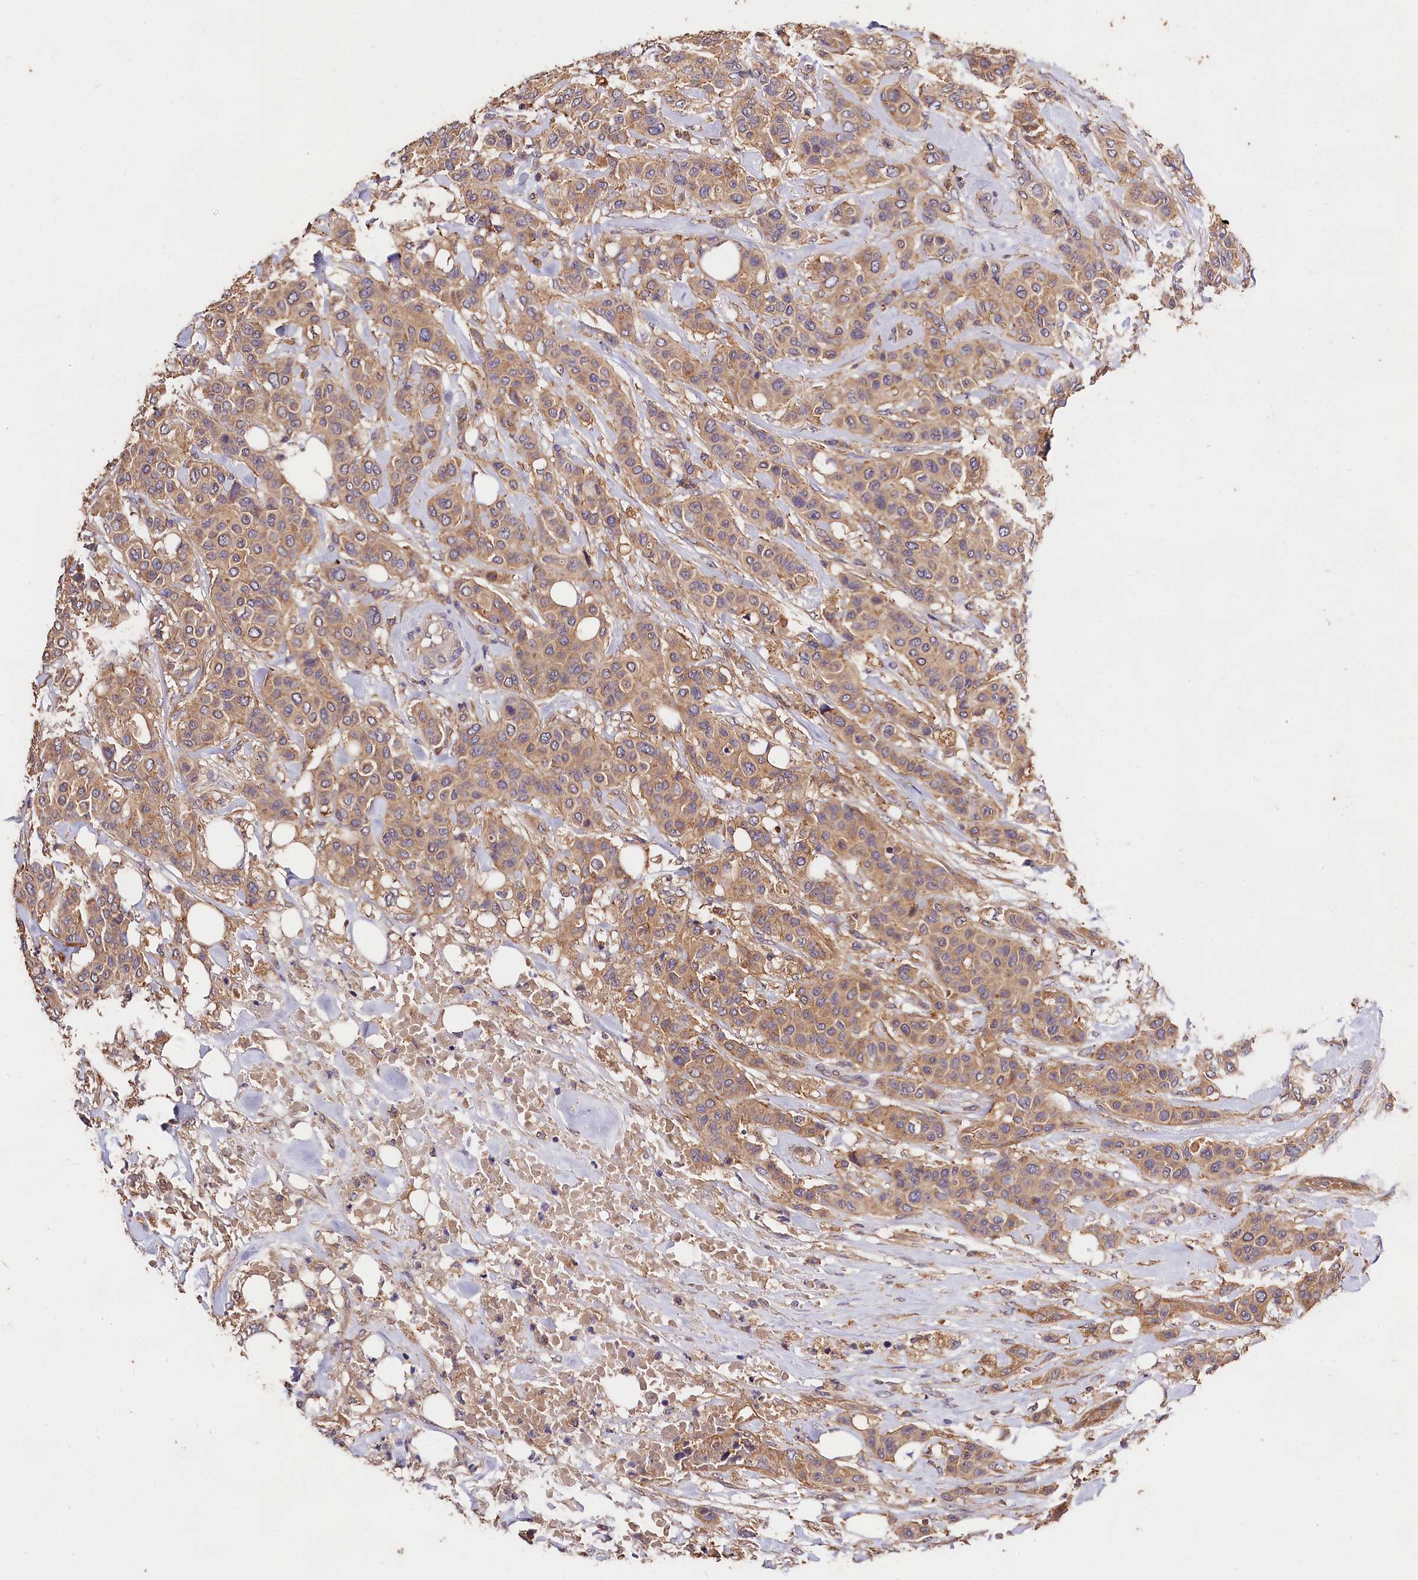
{"staining": {"intensity": "moderate", "quantity": ">75%", "location": "cytoplasmic/membranous"}, "tissue": "breast cancer", "cell_type": "Tumor cells", "image_type": "cancer", "snomed": [{"axis": "morphology", "description": "Lobular carcinoma"}, {"axis": "topography", "description": "Breast"}], "caption": "Breast lobular carcinoma stained with a protein marker displays moderate staining in tumor cells.", "gene": "OAS3", "patient": {"sex": "female", "age": 51}}